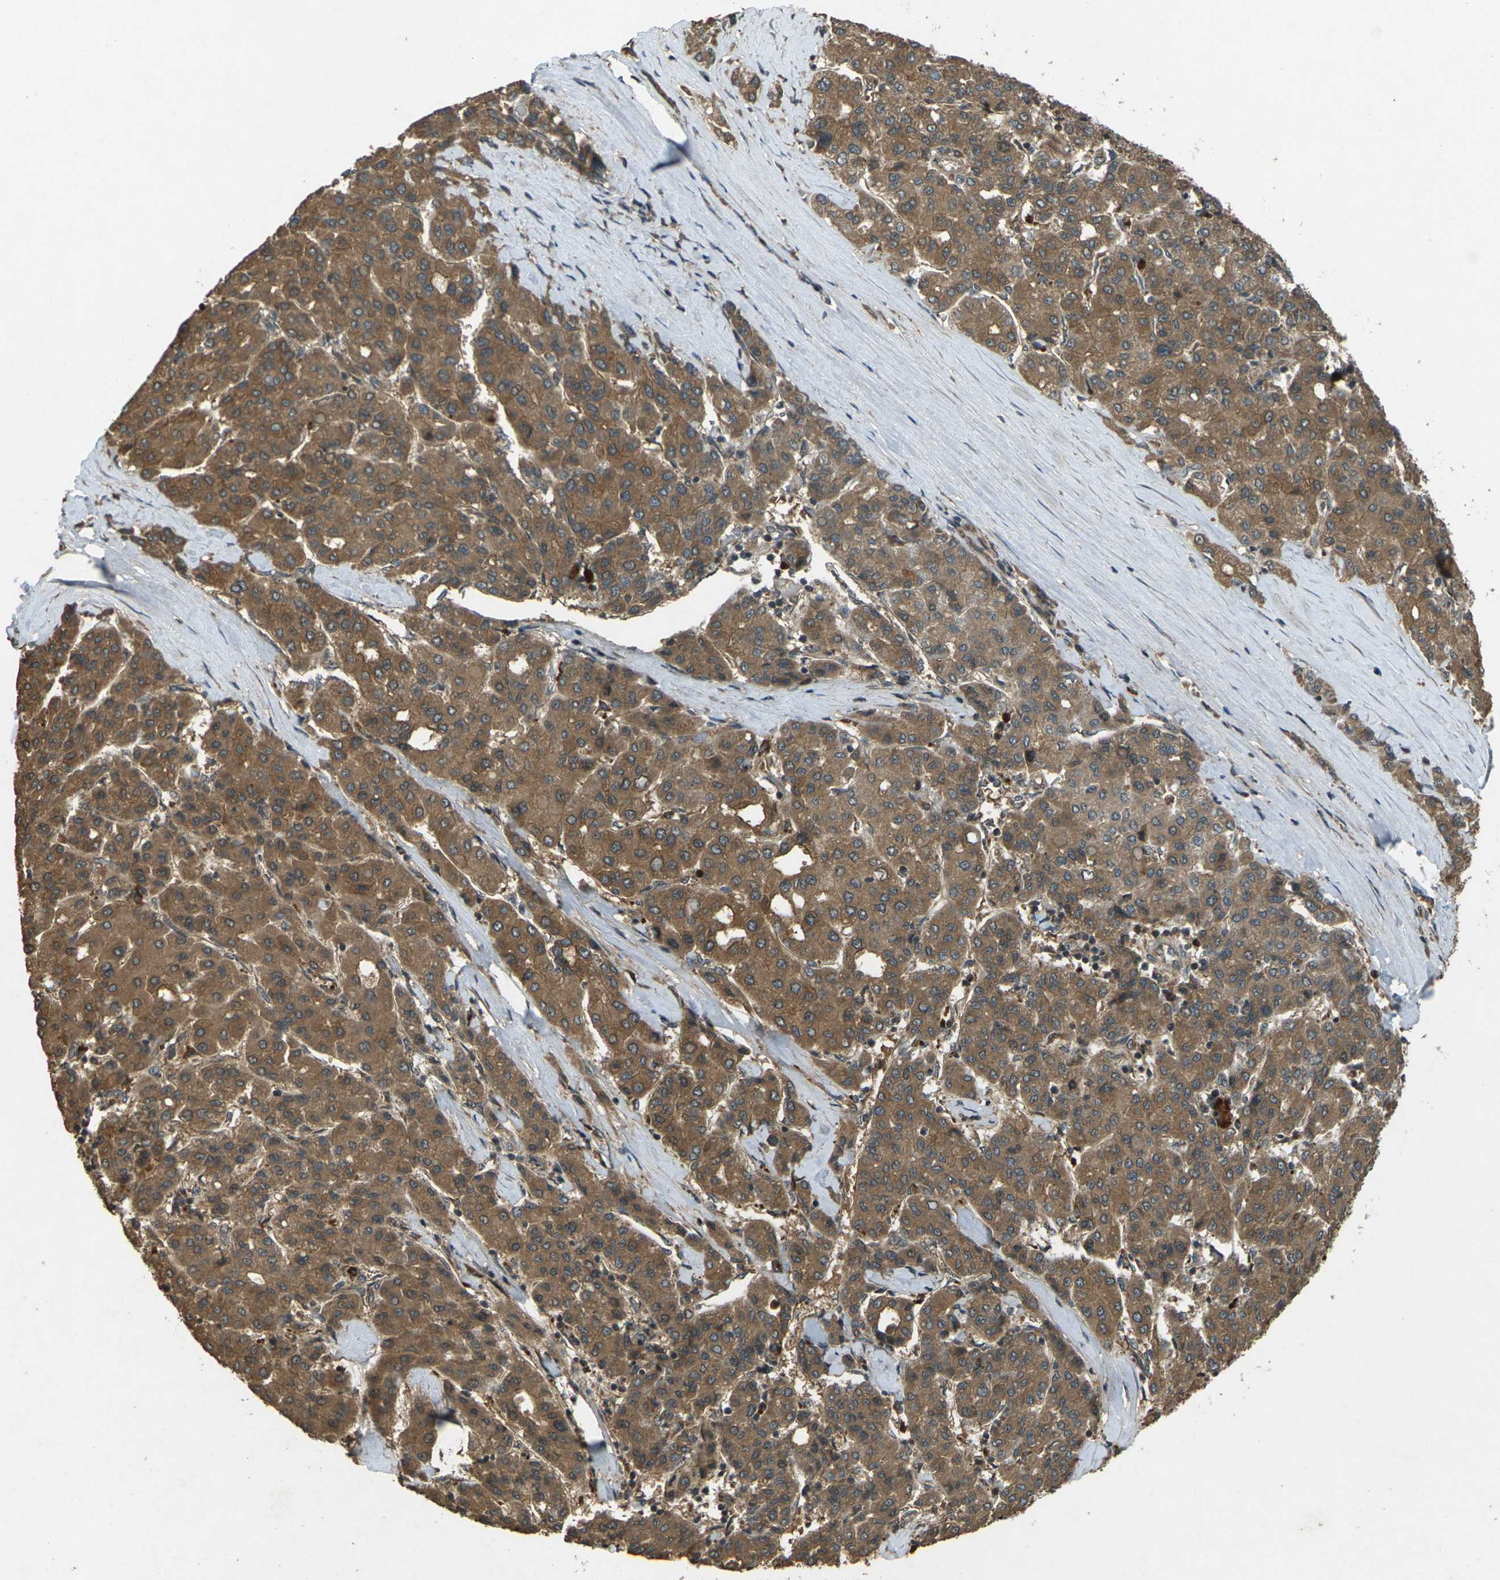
{"staining": {"intensity": "moderate", "quantity": ">75%", "location": "cytoplasmic/membranous"}, "tissue": "liver cancer", "cell_type": "Tumor cells", "image_type": "cancer", "snomed": [{"axis": "morphology", "description": "Carcinoma, Hepatocellular, NOS"}, {"axis": "topography", "description": "Liver"}], "caption": "An immunohistochemistry image of tumor tissue is shown. Protein staining in brown highlights moderate cytoplasmic/membranous positivity in liver cancer (hepatocellular carcinoma) within tumor cells.", "gene": "TAP1", "patient": {"sex": "male", "age": 65}}